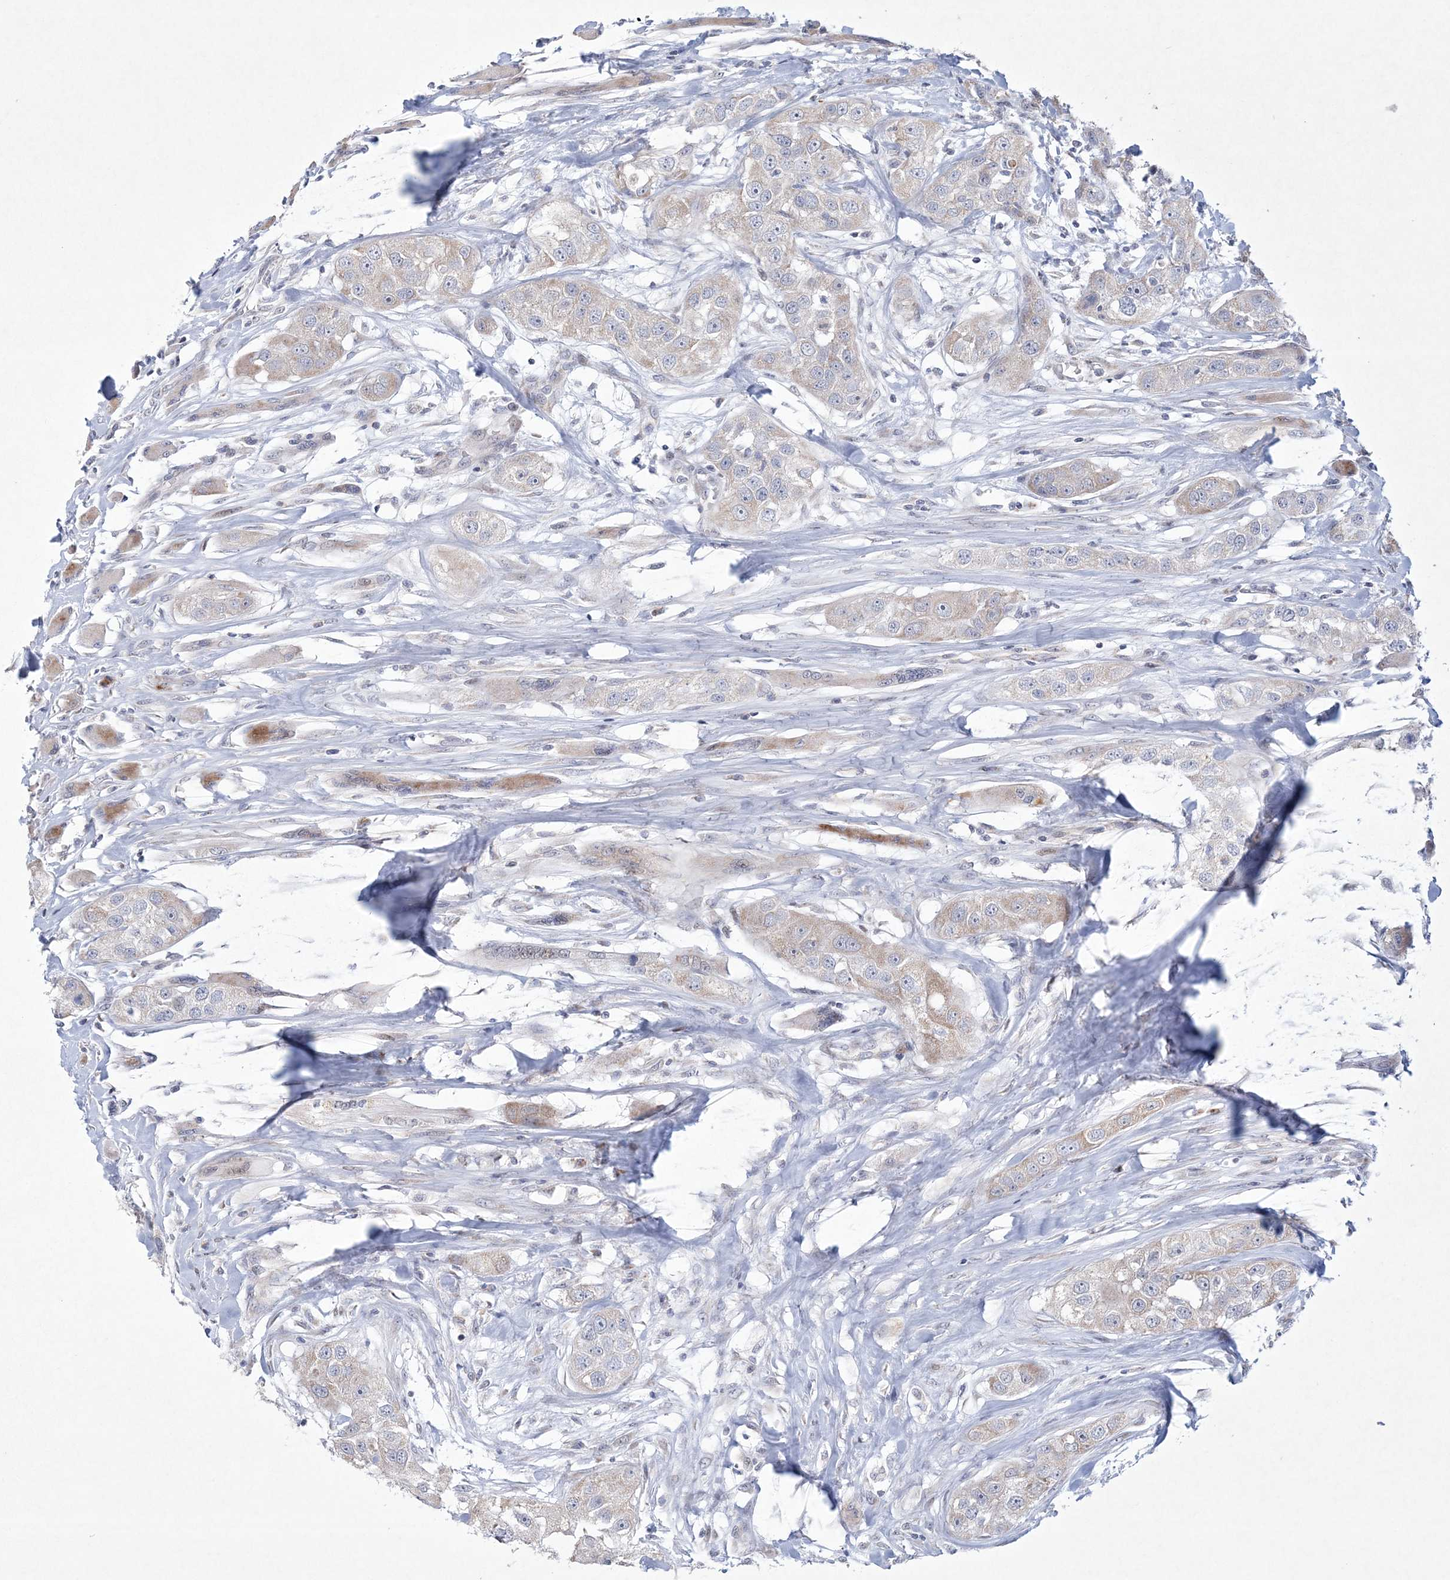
{"staining": {"intensity": "weak", "quantity": ">75%", "location": "cytoplasmic/membranous"}, "tissue": "head and neck cancer", "cell_type": "Tumor cells", "image_type": "cancer", "snomed": [{"axis": "morphology", "description": "Normal tissue, NOS"}, {"axis": "morphology", "description": "Squamous cell carcinoma, NOS"}, {"axis": "topography", "description": "Skeletal muscle"}, {"axis": "topography", "description": "Head-Neck"}], "caption": "Protein staining demonstrates weak cytoplasmic/membranous positivity in about >75% of tumor cells in head and neck squamous cell carcinoma.", "gene": "CES4A", "patient": {"sex": "male", "age": 51}}